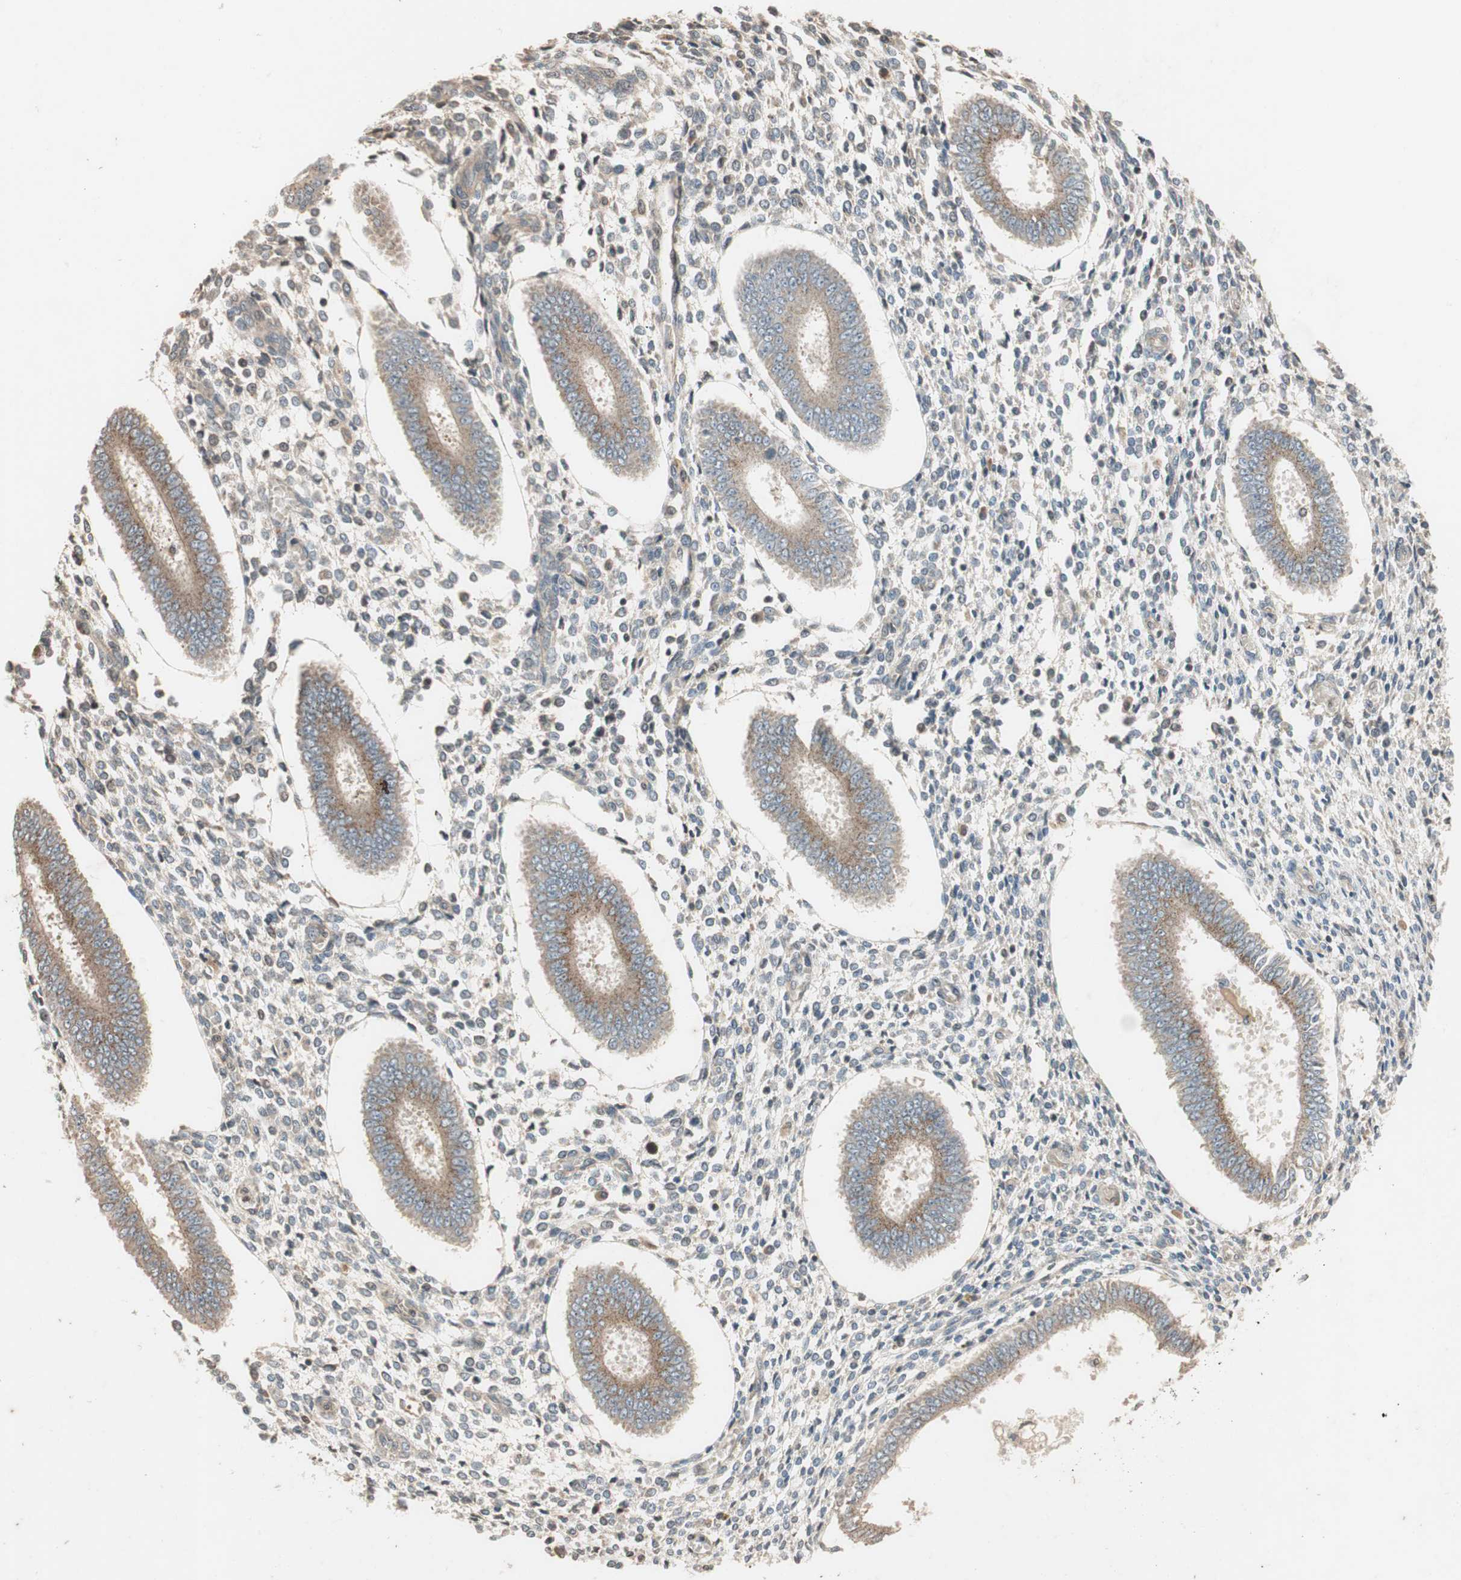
{"staining": {"intensity": "weak", "quantity": "25%-75%", "location": "cytoplasmic/membranous"}, "tissue": "endometrium", "cell_type": "Cells in endometrial stroma", "image_type": "normal", "snomed": [{"axis": "morphology", "description": "Normal tissue, NOS"}, {"axis": "topography", "description": "Endometrium"}], "caption": "A micrograph showing weak cytoplasmic/membranous staining in approximately 25%-75% of cells in endometrial stroma in benign endometrium, as visualized by brown immunohistochemical staining.", "gene": "GCLM", "patient": {"sex": "female", "age": 35}}